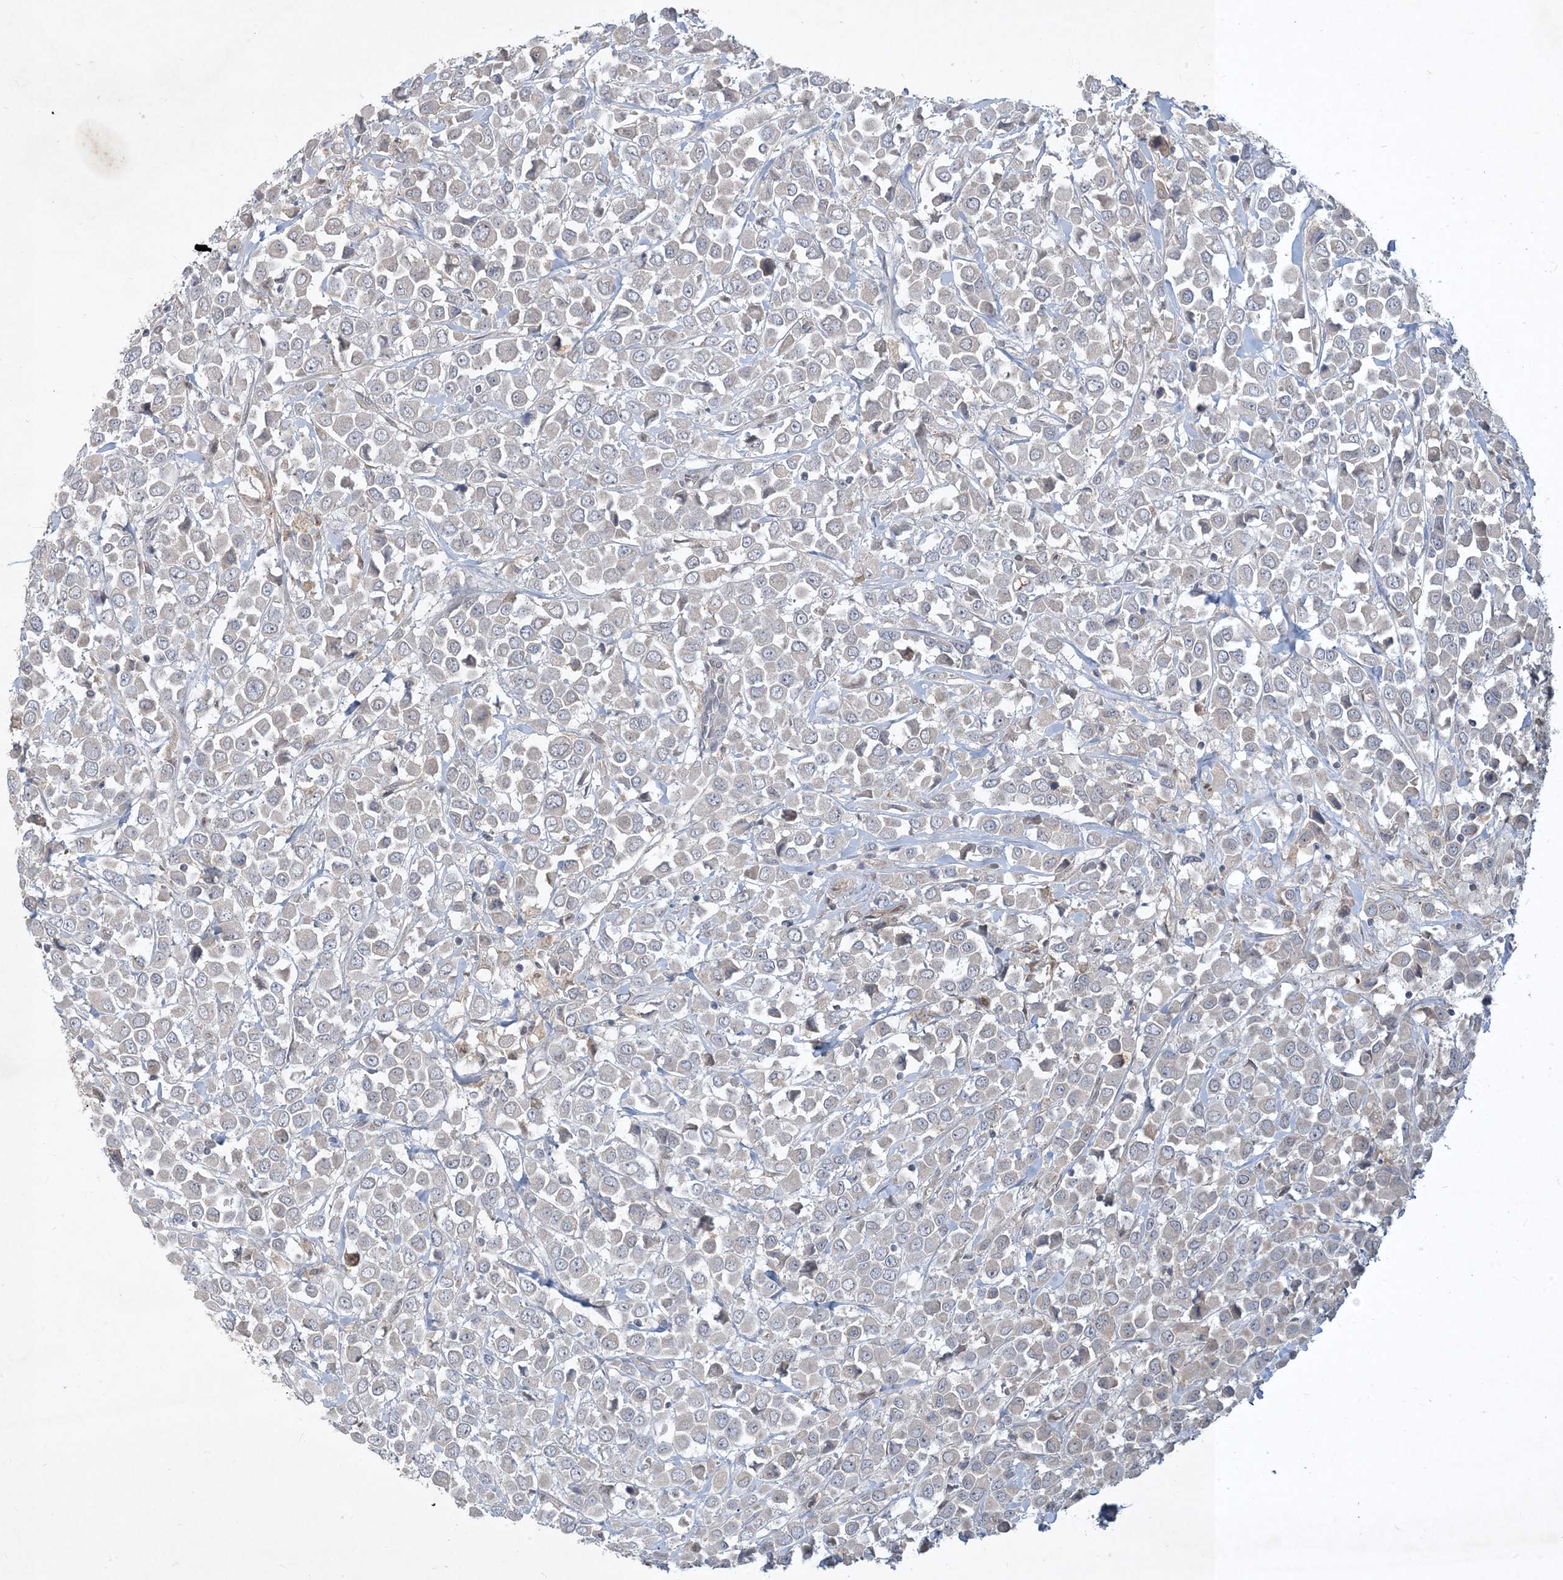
{"staining": {"intensity": "negative", "quantity": "none", "location": "none"}, "tissue": "breast cancer", "cell_type": "Tumor cells", "image_type": "cancer", "snomed": [{"axis": "morphology", "description": "Duct carcinoma"}, {"axis": "topography", "description": "Breast"}], "caption": "Breast cancer was stained to show a protein in brown. There is no significant staining in tumor cells.", "gene": "CDS1", "patient": {"sex": "female", "age": 61}}